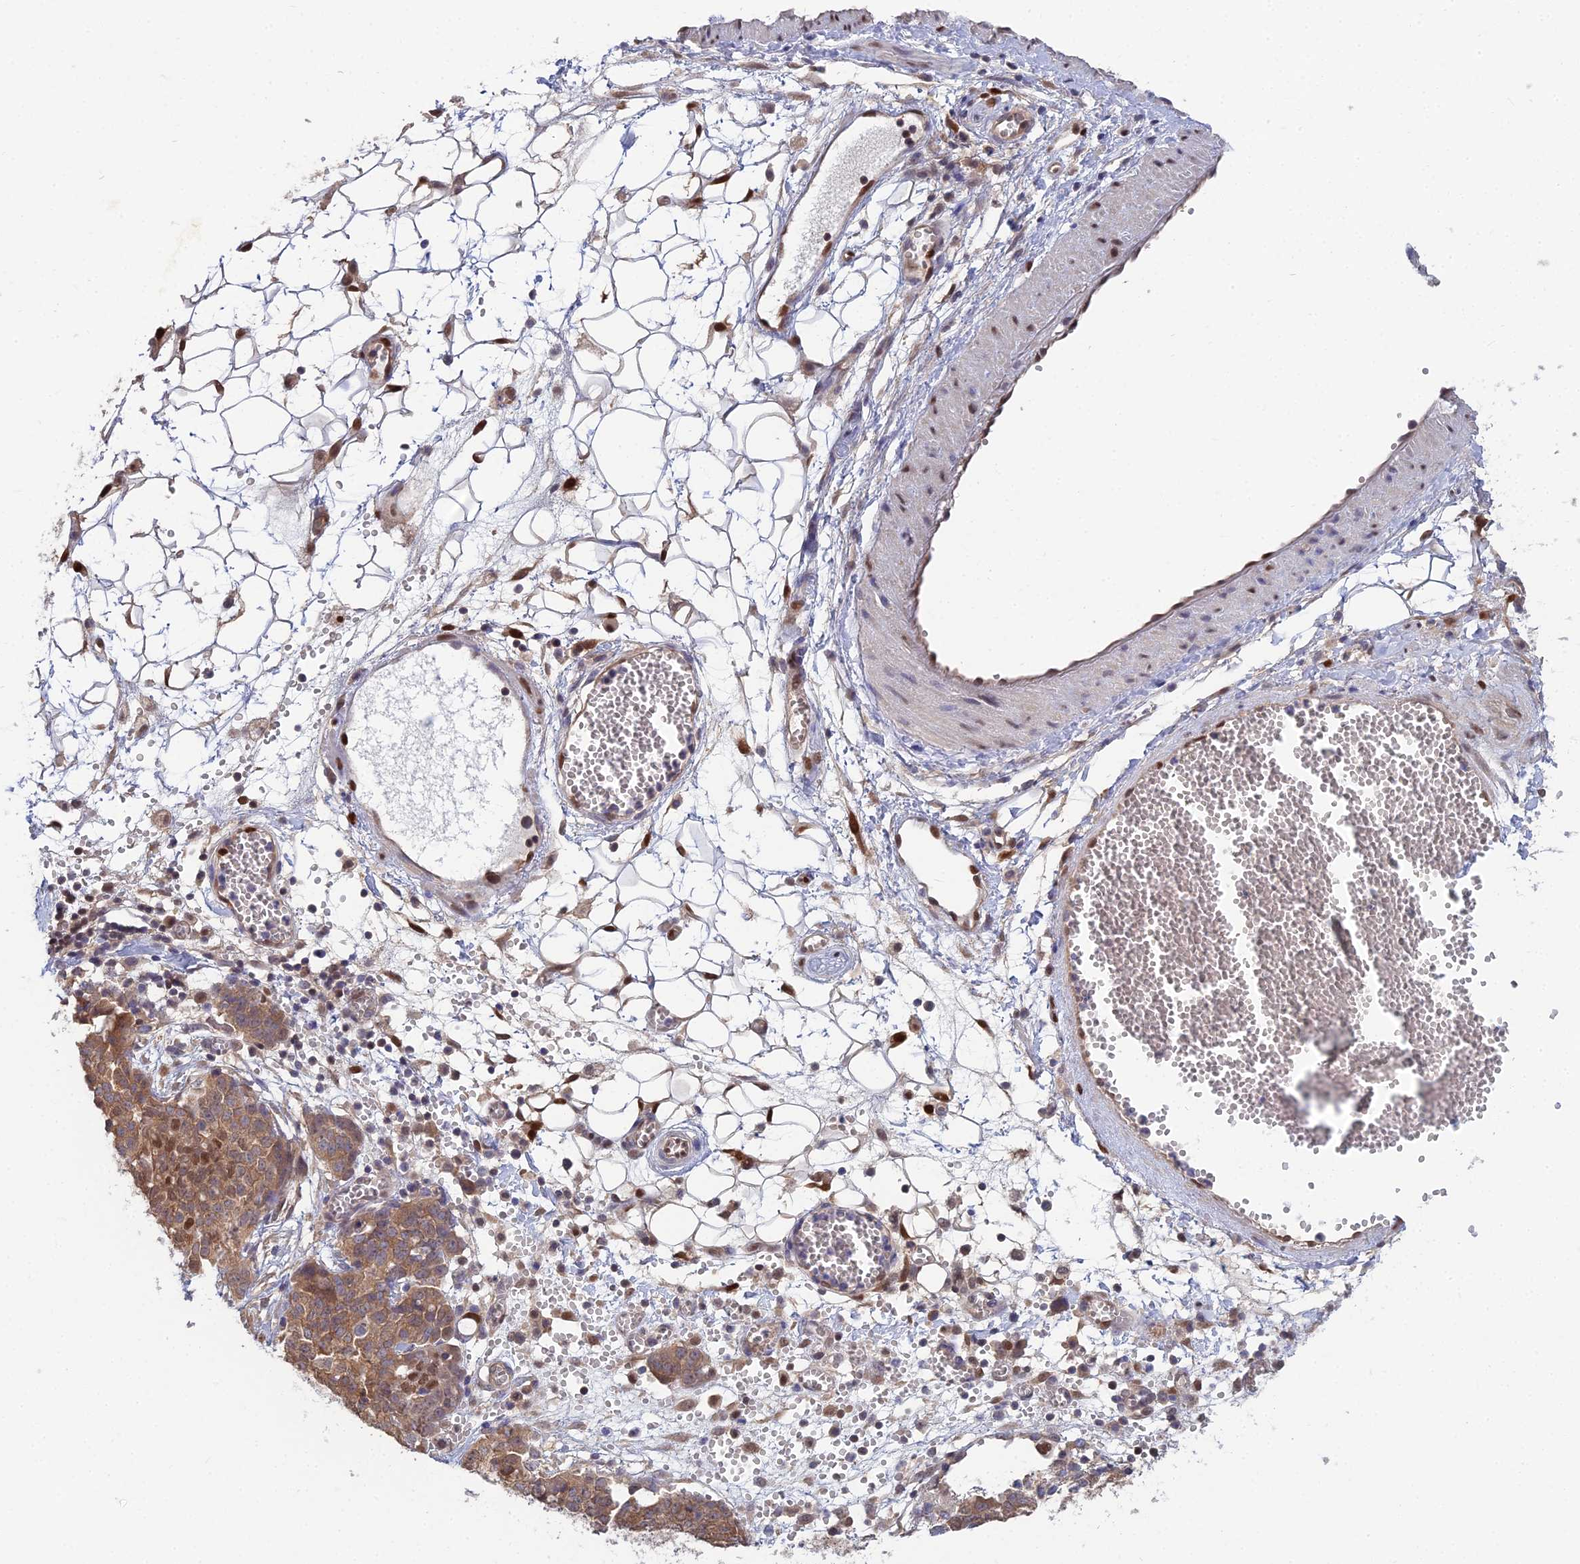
{"staining": {"intensity": "moderate", "quantity": ">75%", "location": "cytoplasmic/membranous,nuclear"}, "tissue": "ovarian cancer", "cell_type": "Tumor cells", "image_type": "cancer", "snomed": [{"axis": "morphology", "description": "Cystadenocarcinoma, serous, NOS"}, {"axis": "topography", "description": "Soft tissue"}, {"axis": "topography", "description": "Ovary"}], "caption": "The image shows a brown stain indicating the presence of a protein in the cytoplasmic/membranous and nuclear of tumor cells in ovarian cancer (serous cystadenocarcinoma). (Brightfield microscopy of DAB IHC at high magnification).", "gene": "DNPEP", "patient": {"sex": "female", "age": 57}}